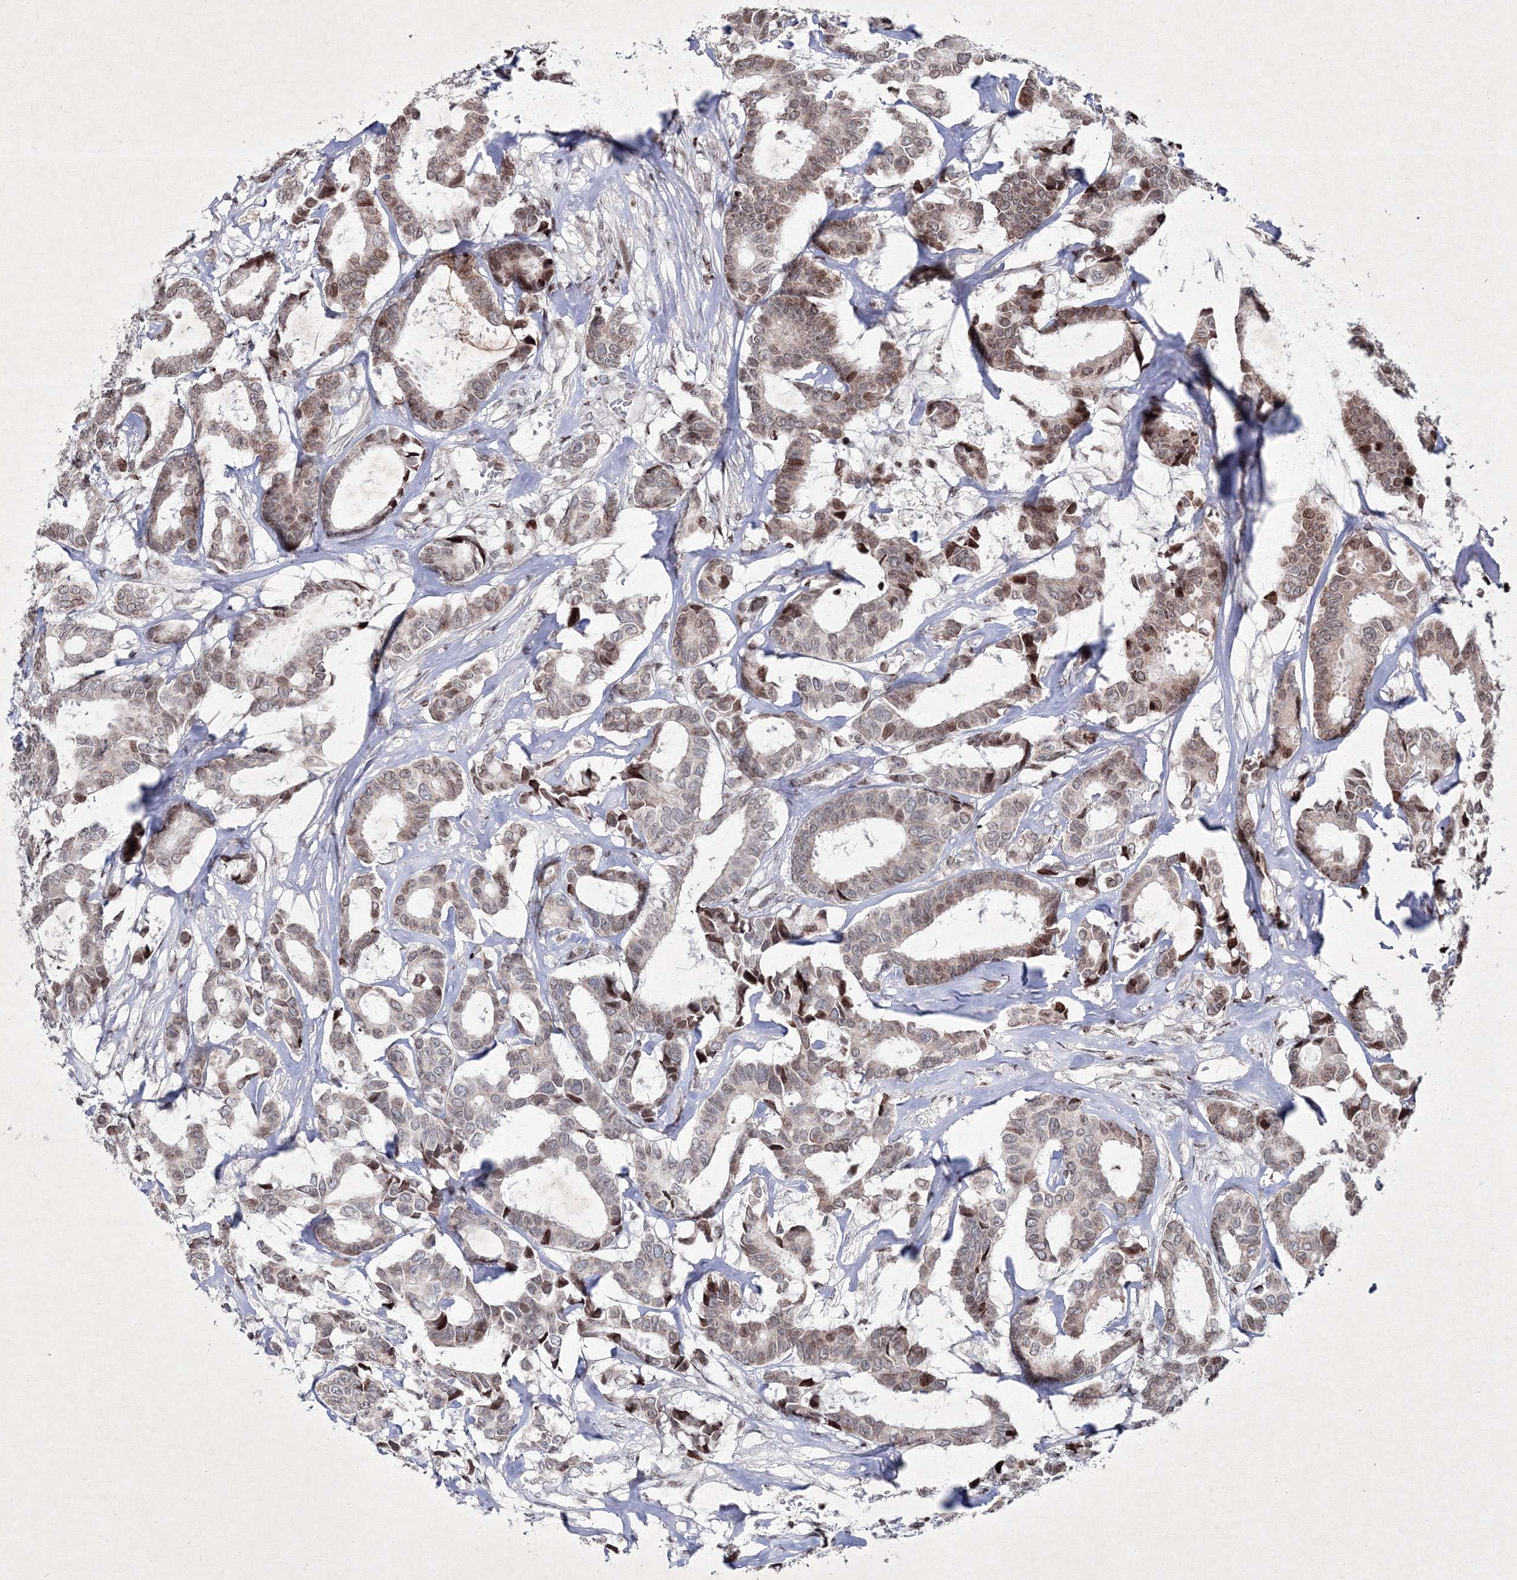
{"staining": {"intensity": "weak", "quantity": "<25%", "location": "nuclear"}, "tissue": "breast cancer", "cell_type": "Tumor cells", "image_type": "cancer", "snomed": [{"axis": "morphology", "description": "Duct carcinoma"}, {"axis": "topography", "description": "Breast"}], "caption": "IHC of human breast cancer shows no expression in tumor cells.", "gene": "SMIM29", "patient": {"sex": "female", "age": 87}}